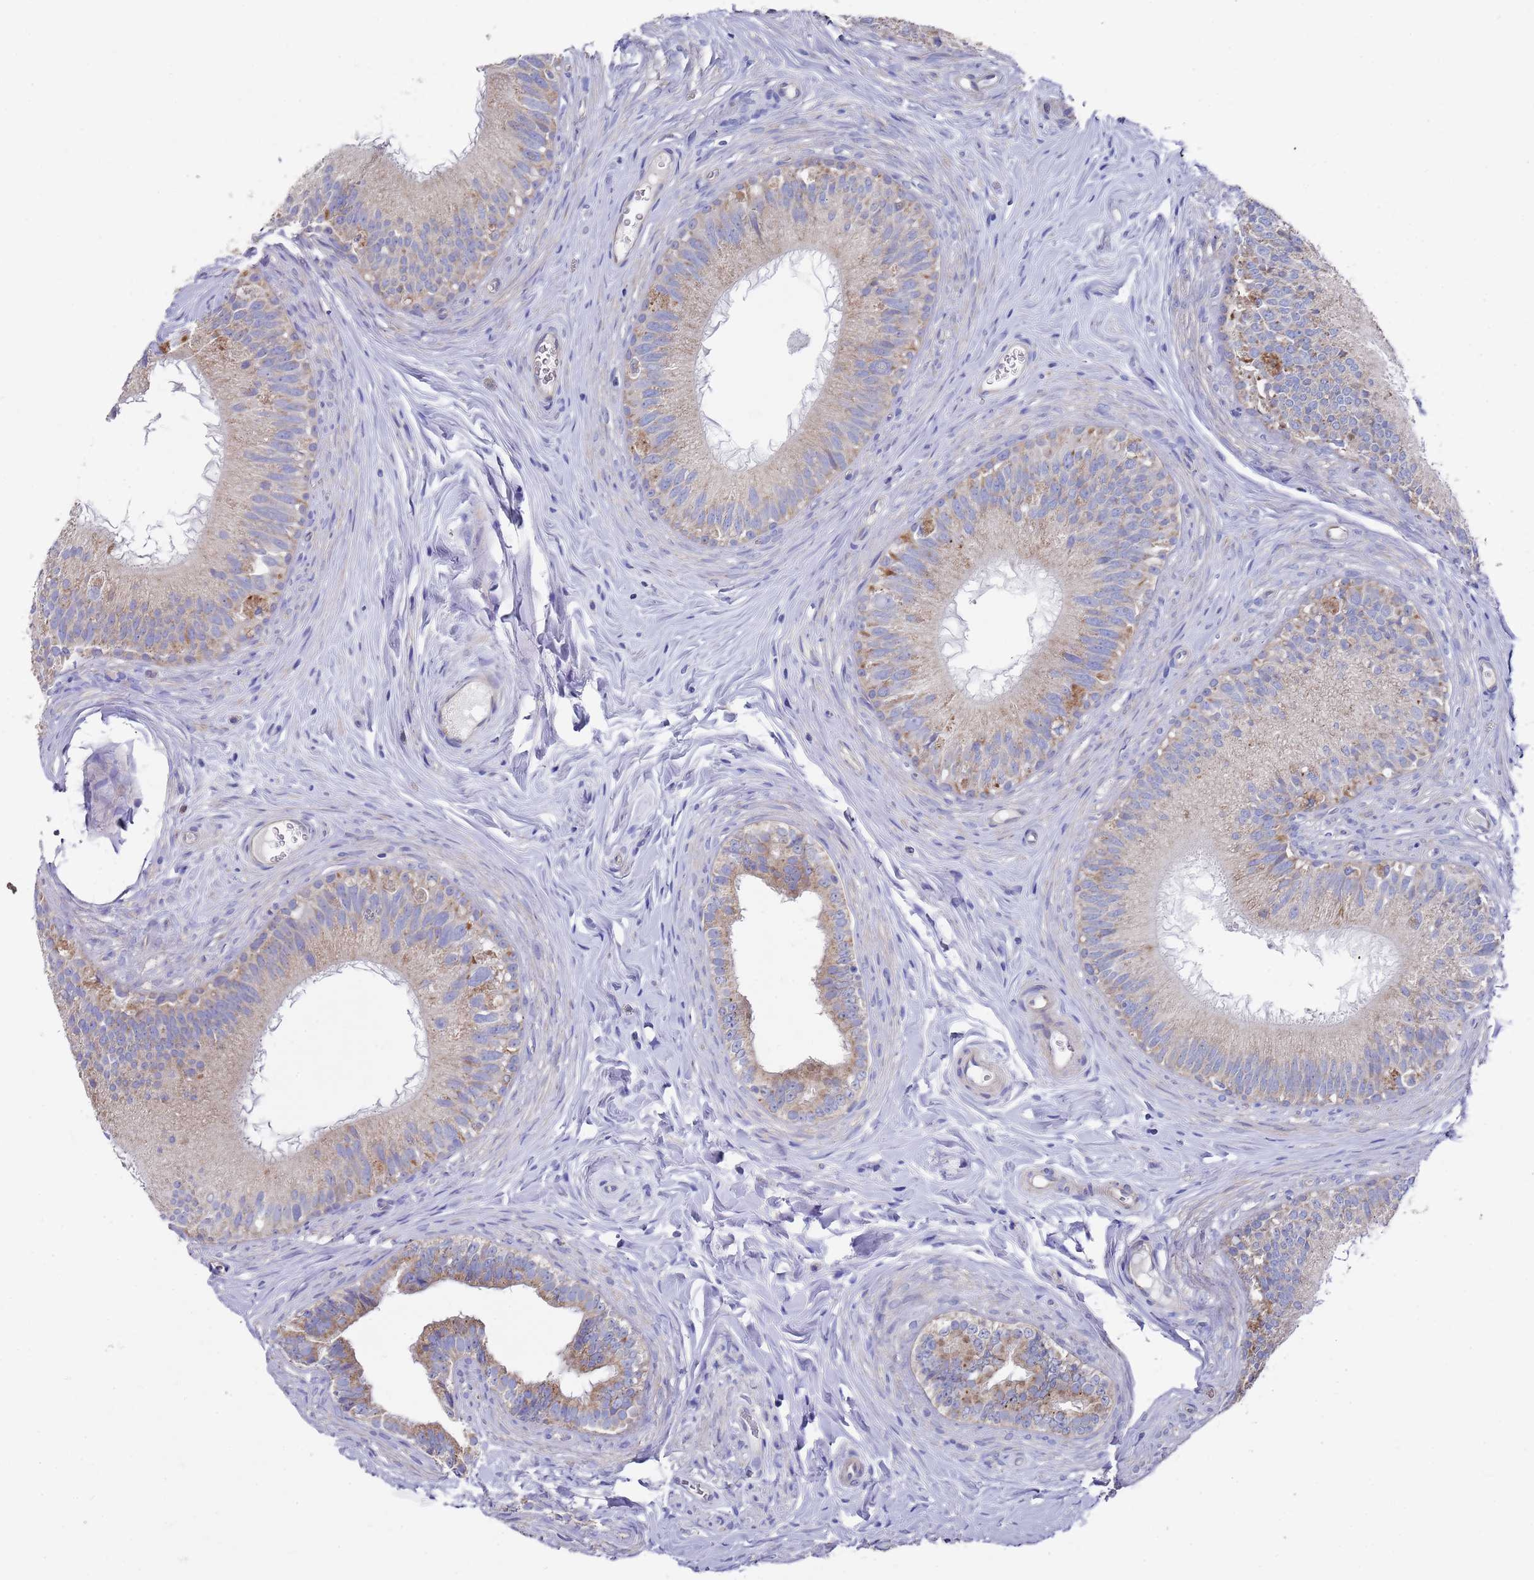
{"staining": {"intensity": "moderate", "quantity": "25%-75%", "location": "cytoplasmic/membranous"}, "tissue": "epididymis", "cell_type": "Glandular cells", "image_type": "normal", "snomed": [{"axis": "morphology", "description": "Normal tissue, NOS"}, {"axis": "topography", "description": "Epididymis"}], "caption": "Immunohistochemical staining of benign epididymis demonstrates medium levels of moderate cytoplasmic/membranous expression in about 25%-75% of glandular cells.", "gene": "SCAPER", "patient": {"sex": "male", "age": 38}}